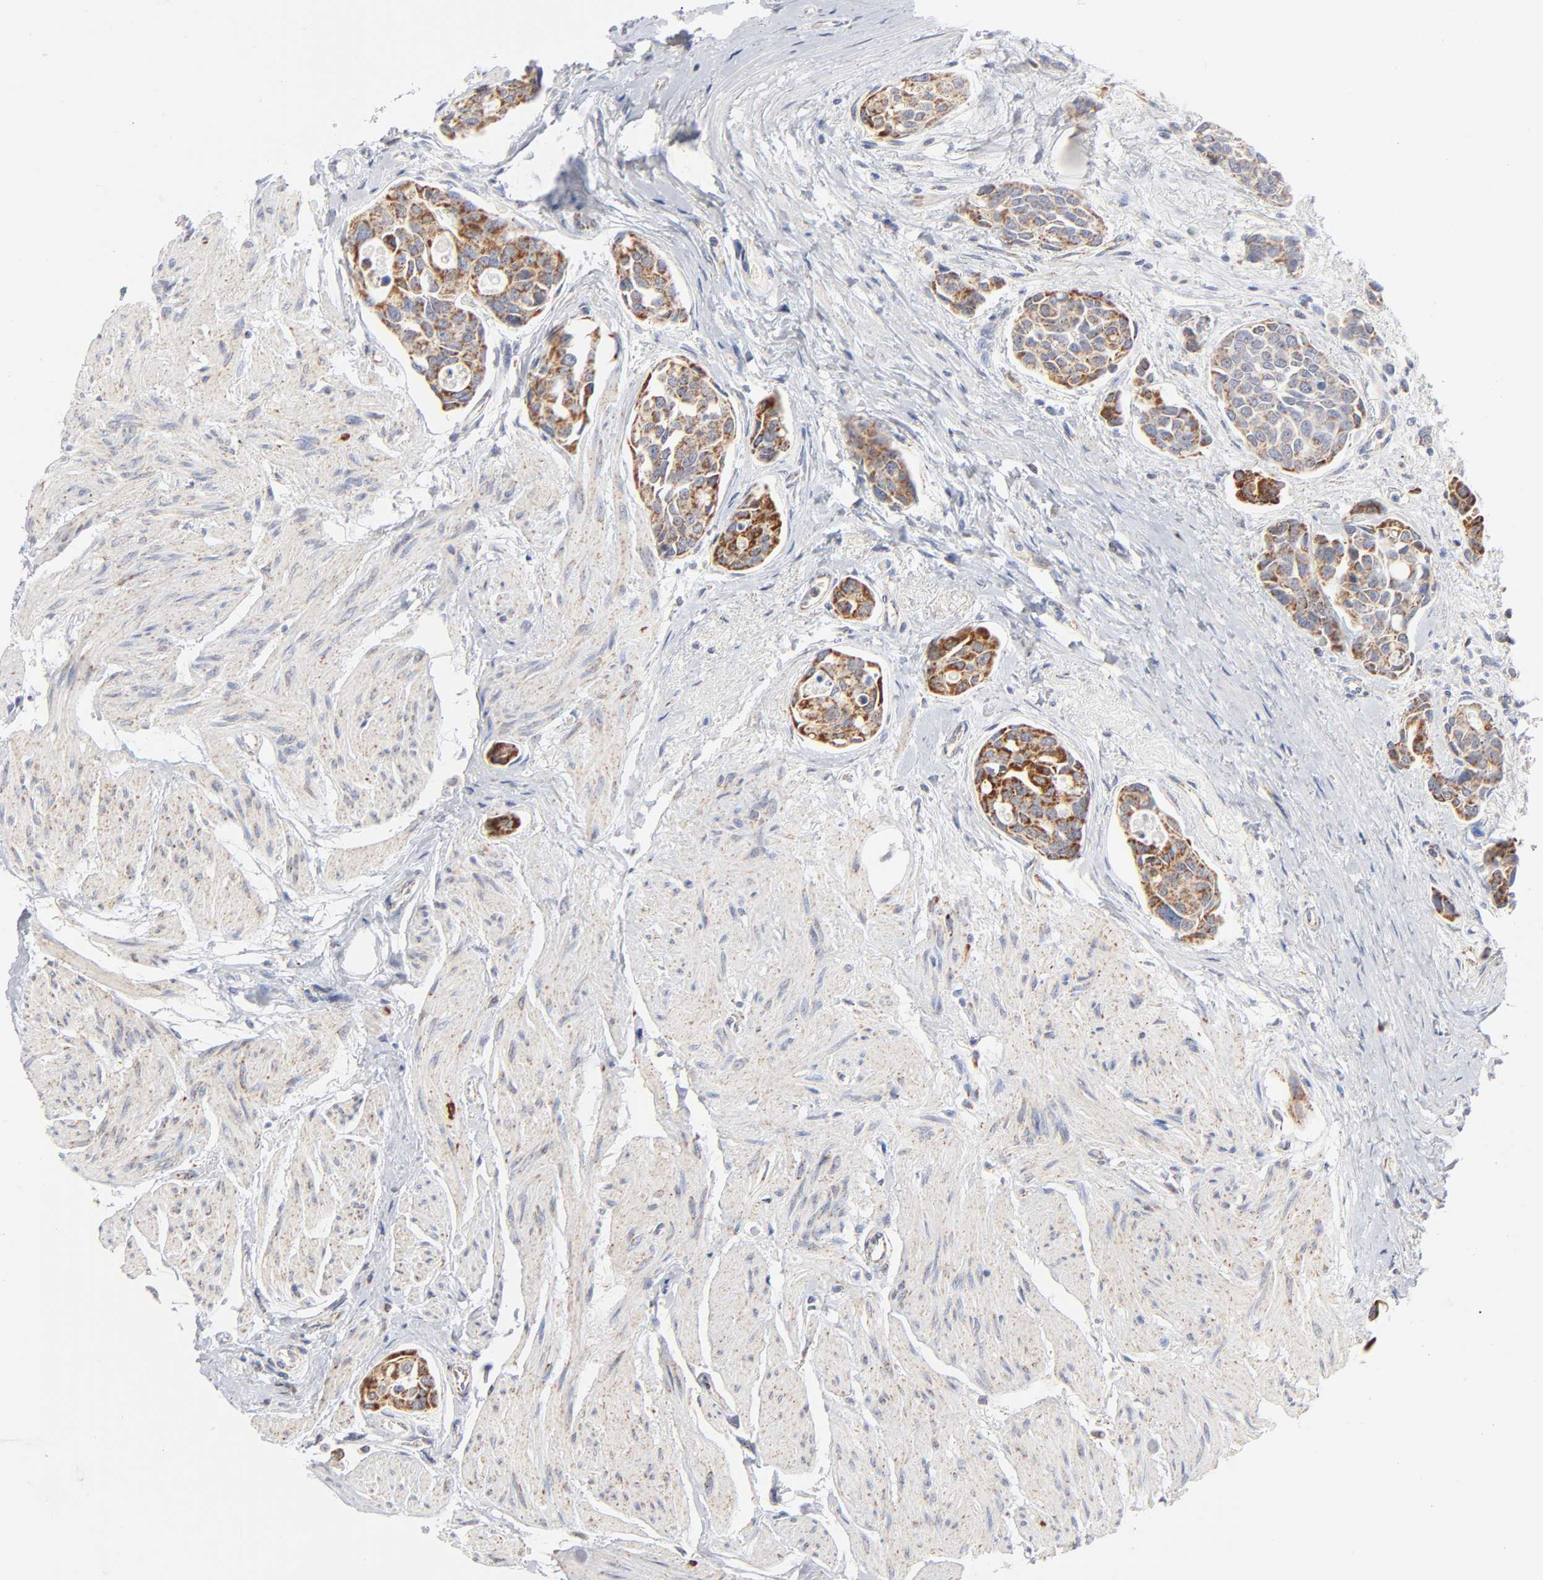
{"staining": {"intensity": "moderate", "quantity": ">75%", "location": "cytoplasmic/membranous"}, "tissue": "urothelial cancer", "cell_type": "Tumor cells", "image_type": "cancer", "snomed": [{"axis": "morphology", "description": "Urothelial carcinoma, High grade"}, {"axis": "topography", "description": "Urinary bladder"}], "caption": "Immunohistochemical staining of human urothelial cancer displays moderate cytoplasmic/membranous protein positivity in about >75% of tumor cells.", "gene": "MRPL58", "patient": {"sex": "male", "age": 78}}